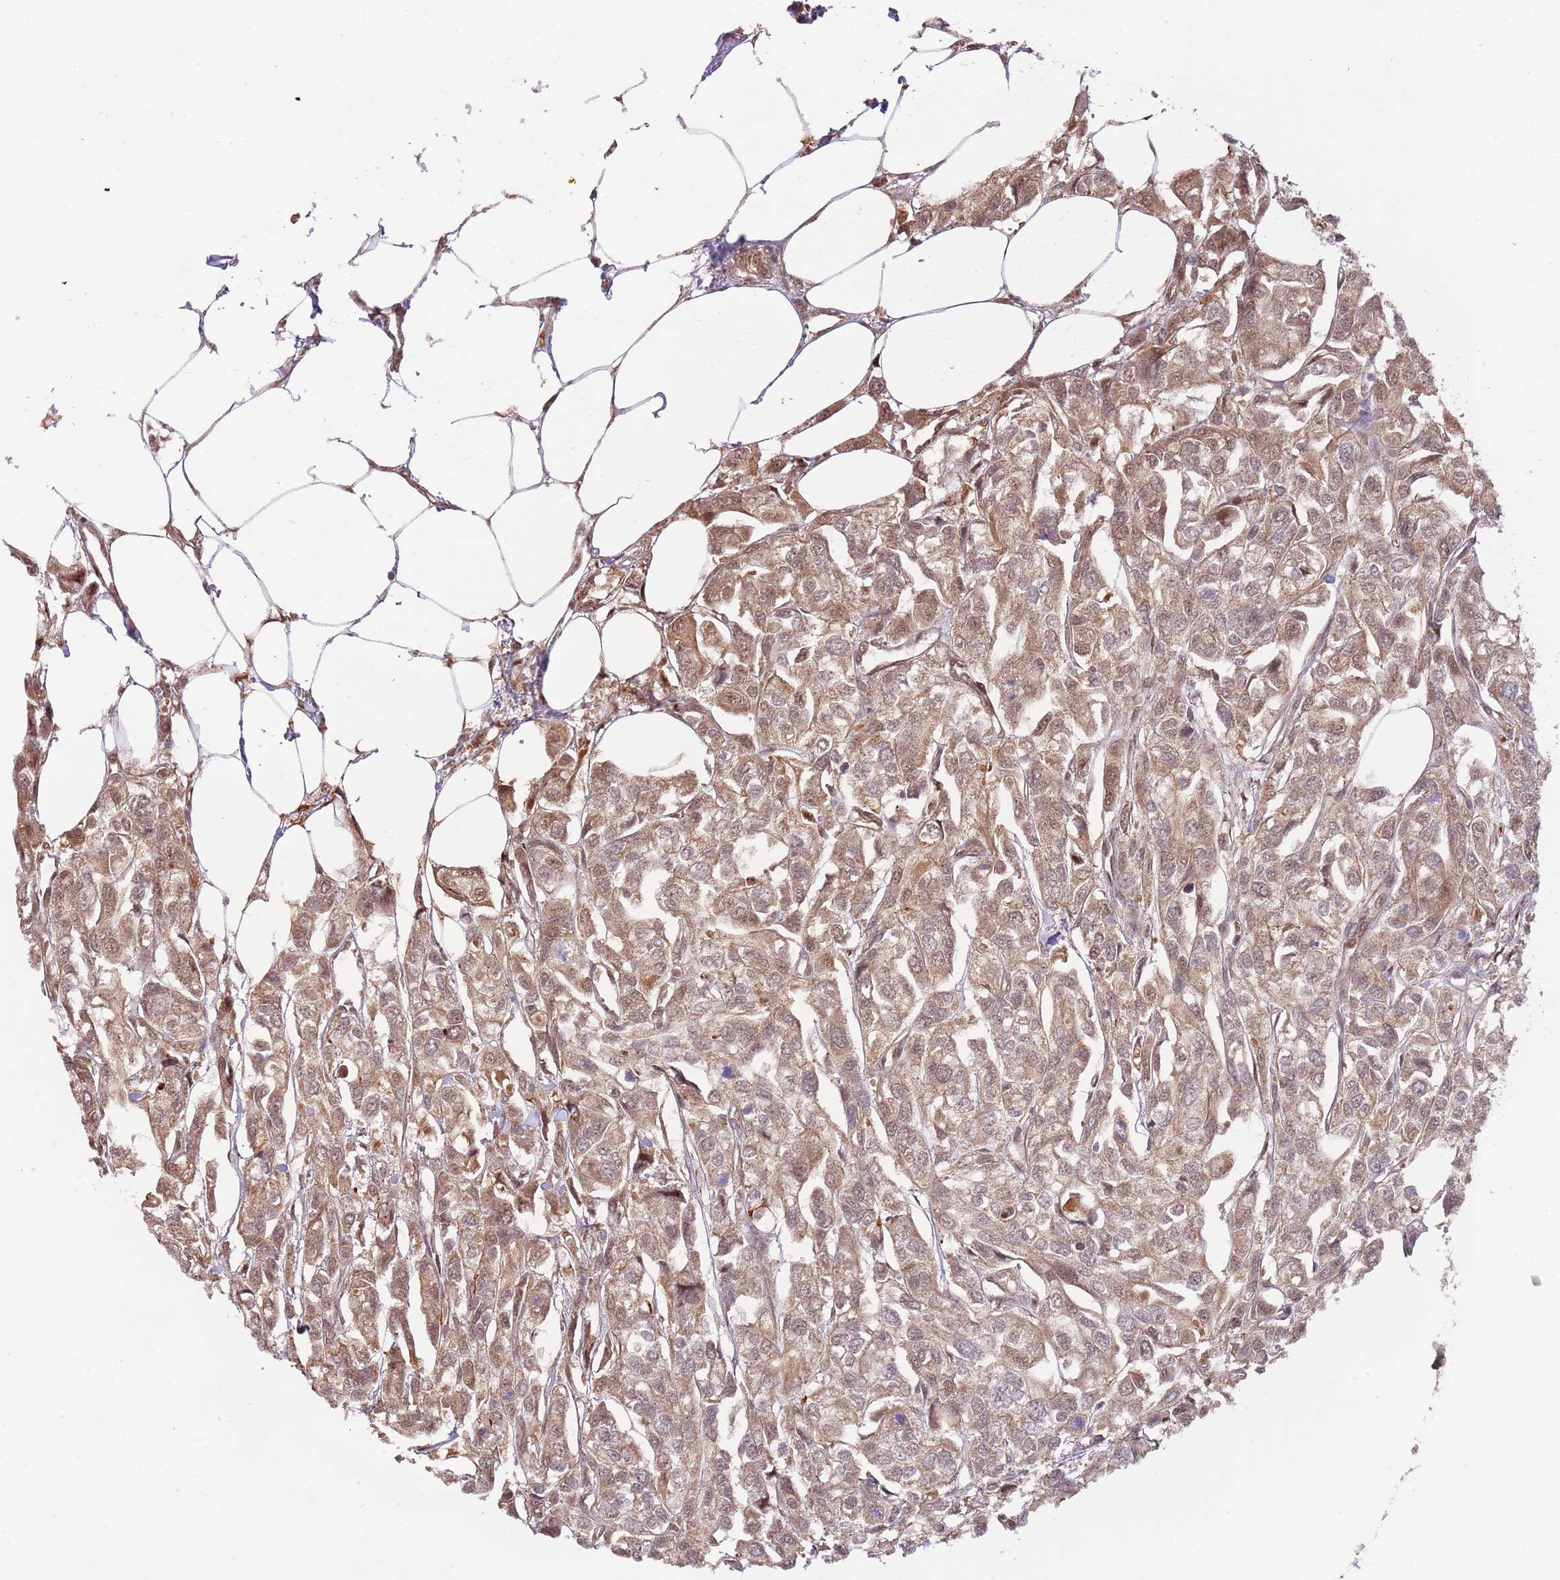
{"staining": {"intensity": "moderate", "quantity": ">75%", "location": "cytoplasmic/membranous,nuclear"}, "tissue": "urothelial cancer", "cell_type": "Tumor cells", "image_type": "cancer", "snomed": [{"axis": "morphology", "description": "Urothelial carcinoma, High grade"}, {"axis": "topography", "description": "Urinary bladder"}], "caption": "Human urothelial carcinoma (high-grade) stained with a protein marker shows moderate staining in tumor cells.", "gene": "PLSCR5", "patient": {"sex": "male", "age": 67}}